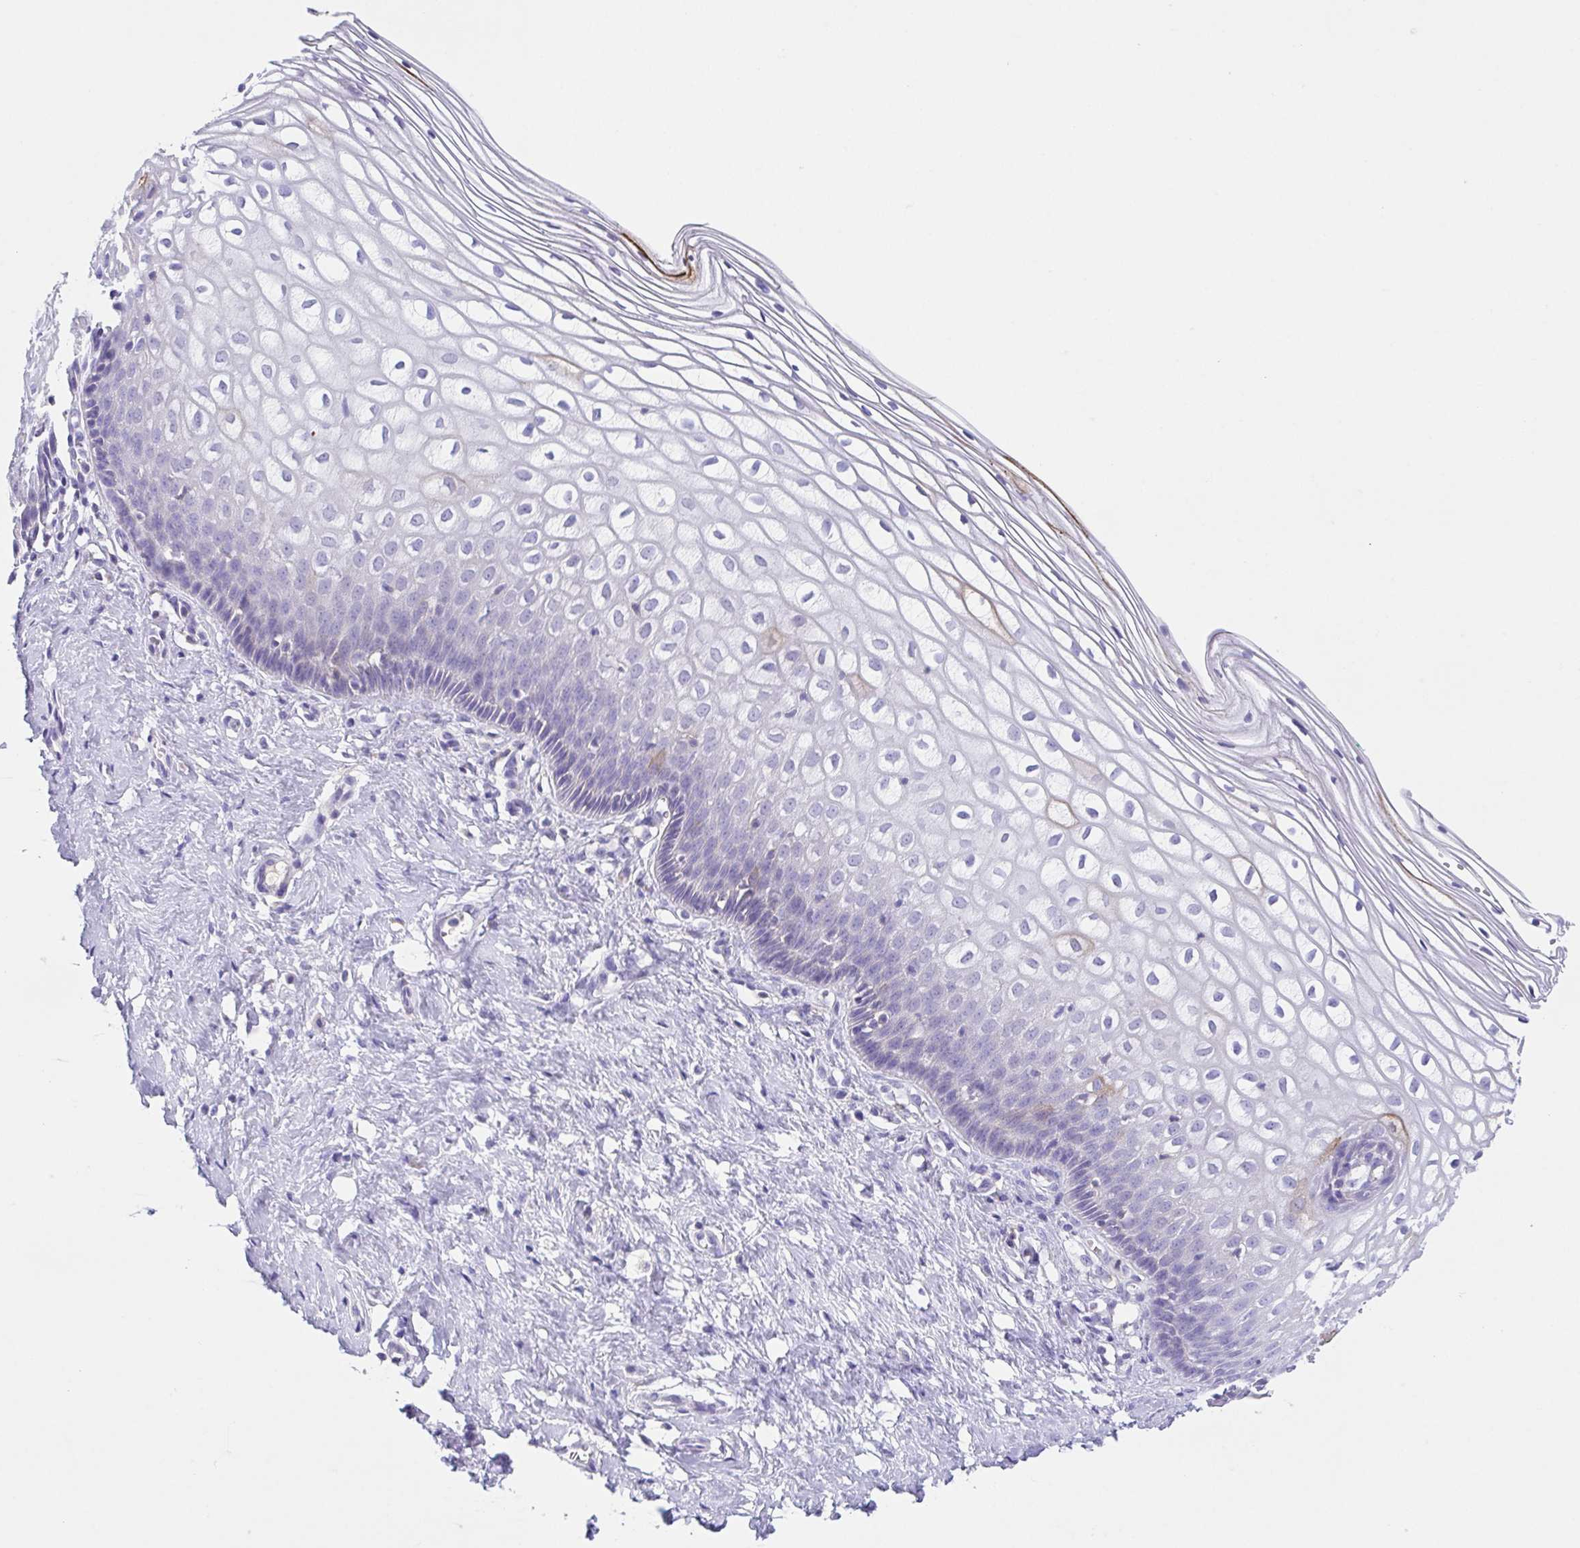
{"staining": {"intensity": "negative", "quantity": "none", "location": "none"}, "tissue": "cervix", "cell_type": "Glandular cells", "image_type": "normal", "snomed": [{"axis": "morphology", "description": "Normal tissue, NOS"}, {"axis": "topography", "description": "Cervix"}], "caption": "Immunohistochemistry of normal cervix displays no expression in glandular cells. Nuclei are stained in blue.", "gene": "ARPP21", "patient": {"sex": "female", "age": 36}}